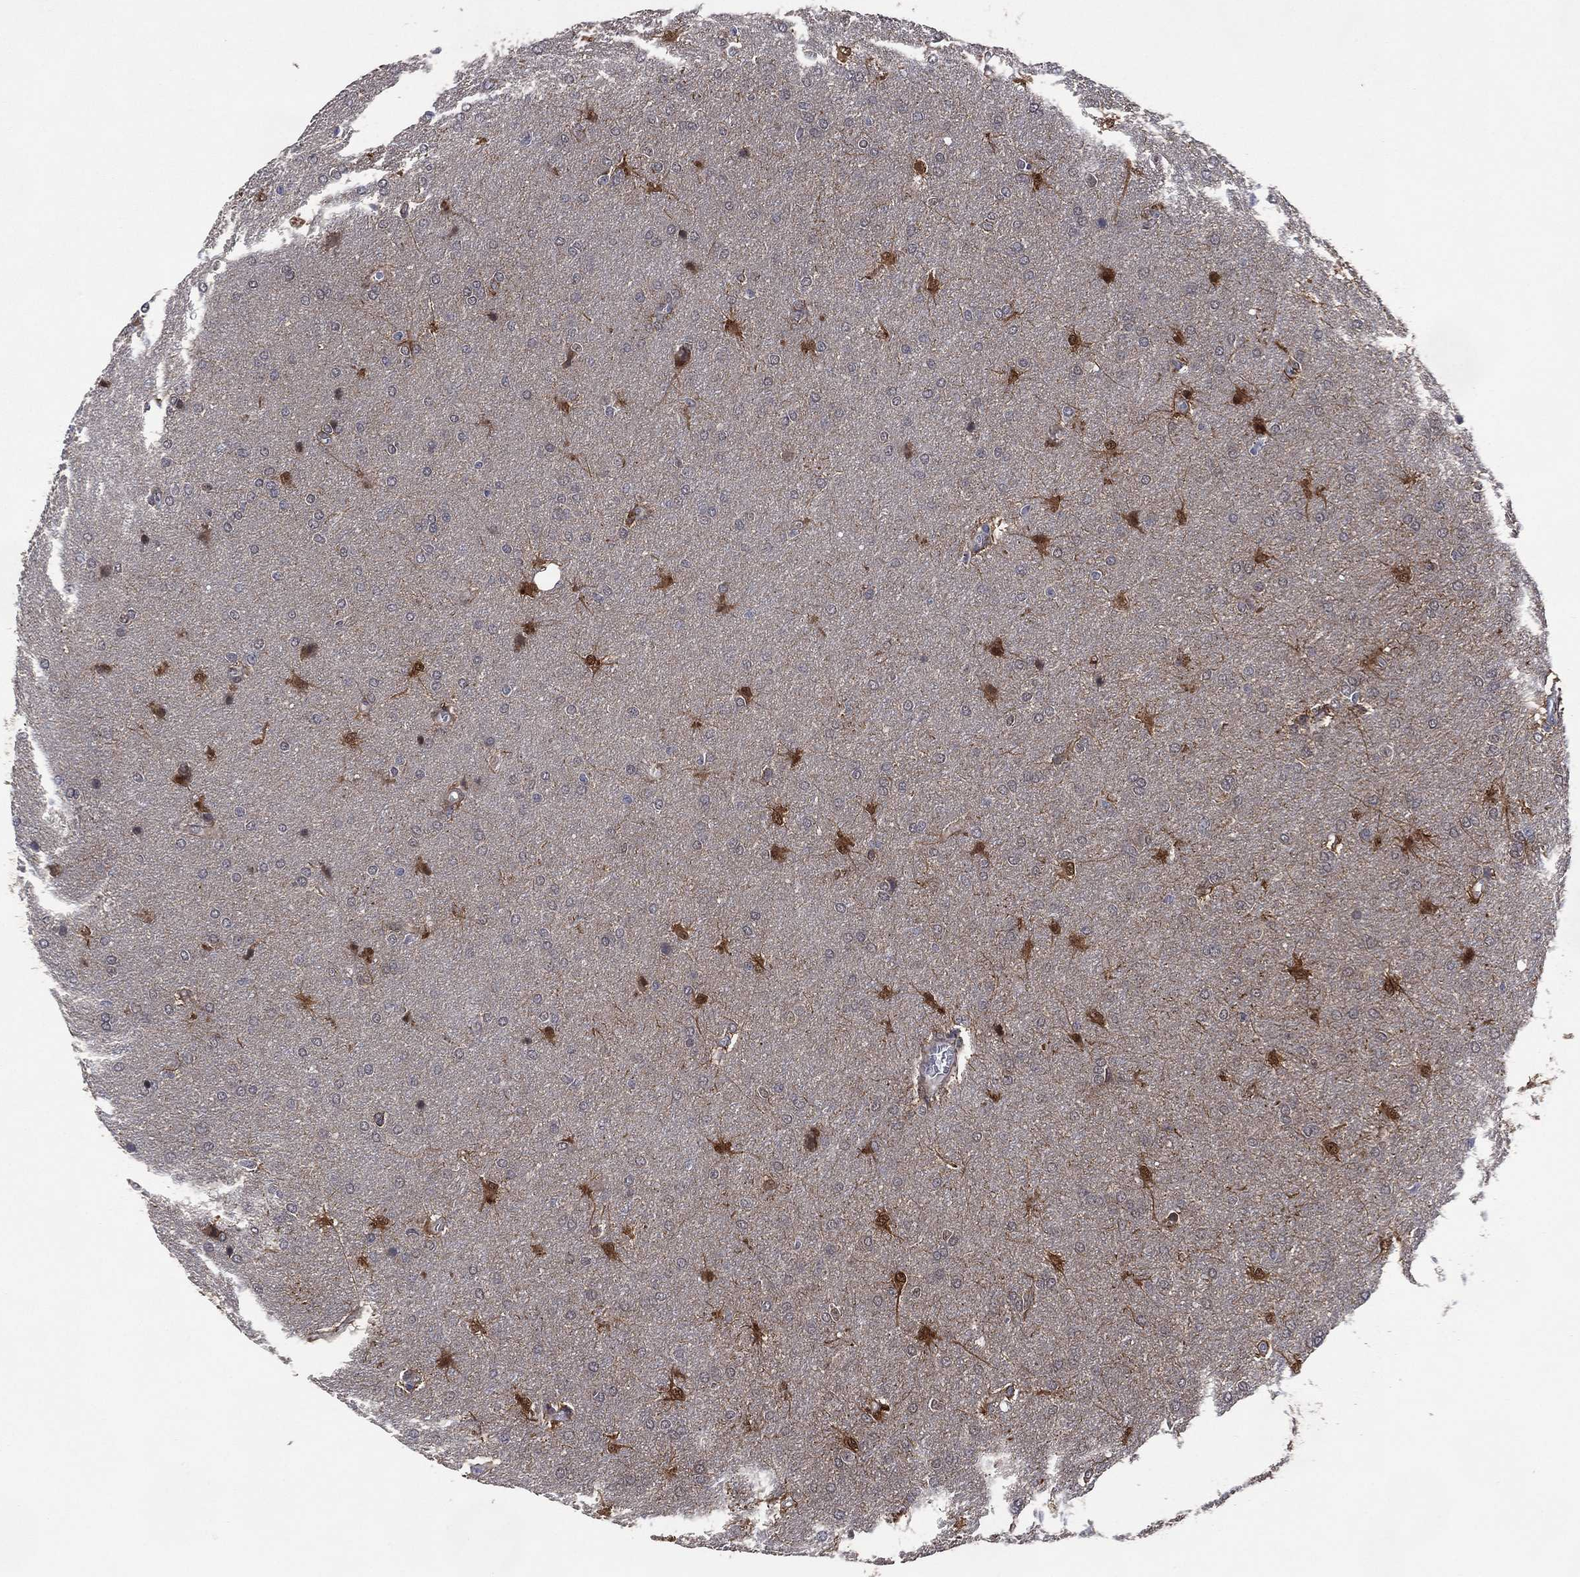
{"staining": {"intensity": "negative", "quantity": "none", "location": "none"}, "tissue": "glioma", "cell_type": "Tumor cells", "image_type": "cancer", "snomed": [{"axis": "morphology", "description": "Glioma, malignant, Low grade"}, {"axis": "topography", "description": "Brain"}], "caption": "The photomicrograph shows no significant expression in tumor cells of malignant glioma (low-grade).", "gene": "AK1", "patient": {"sex": "female", "age": 32}}